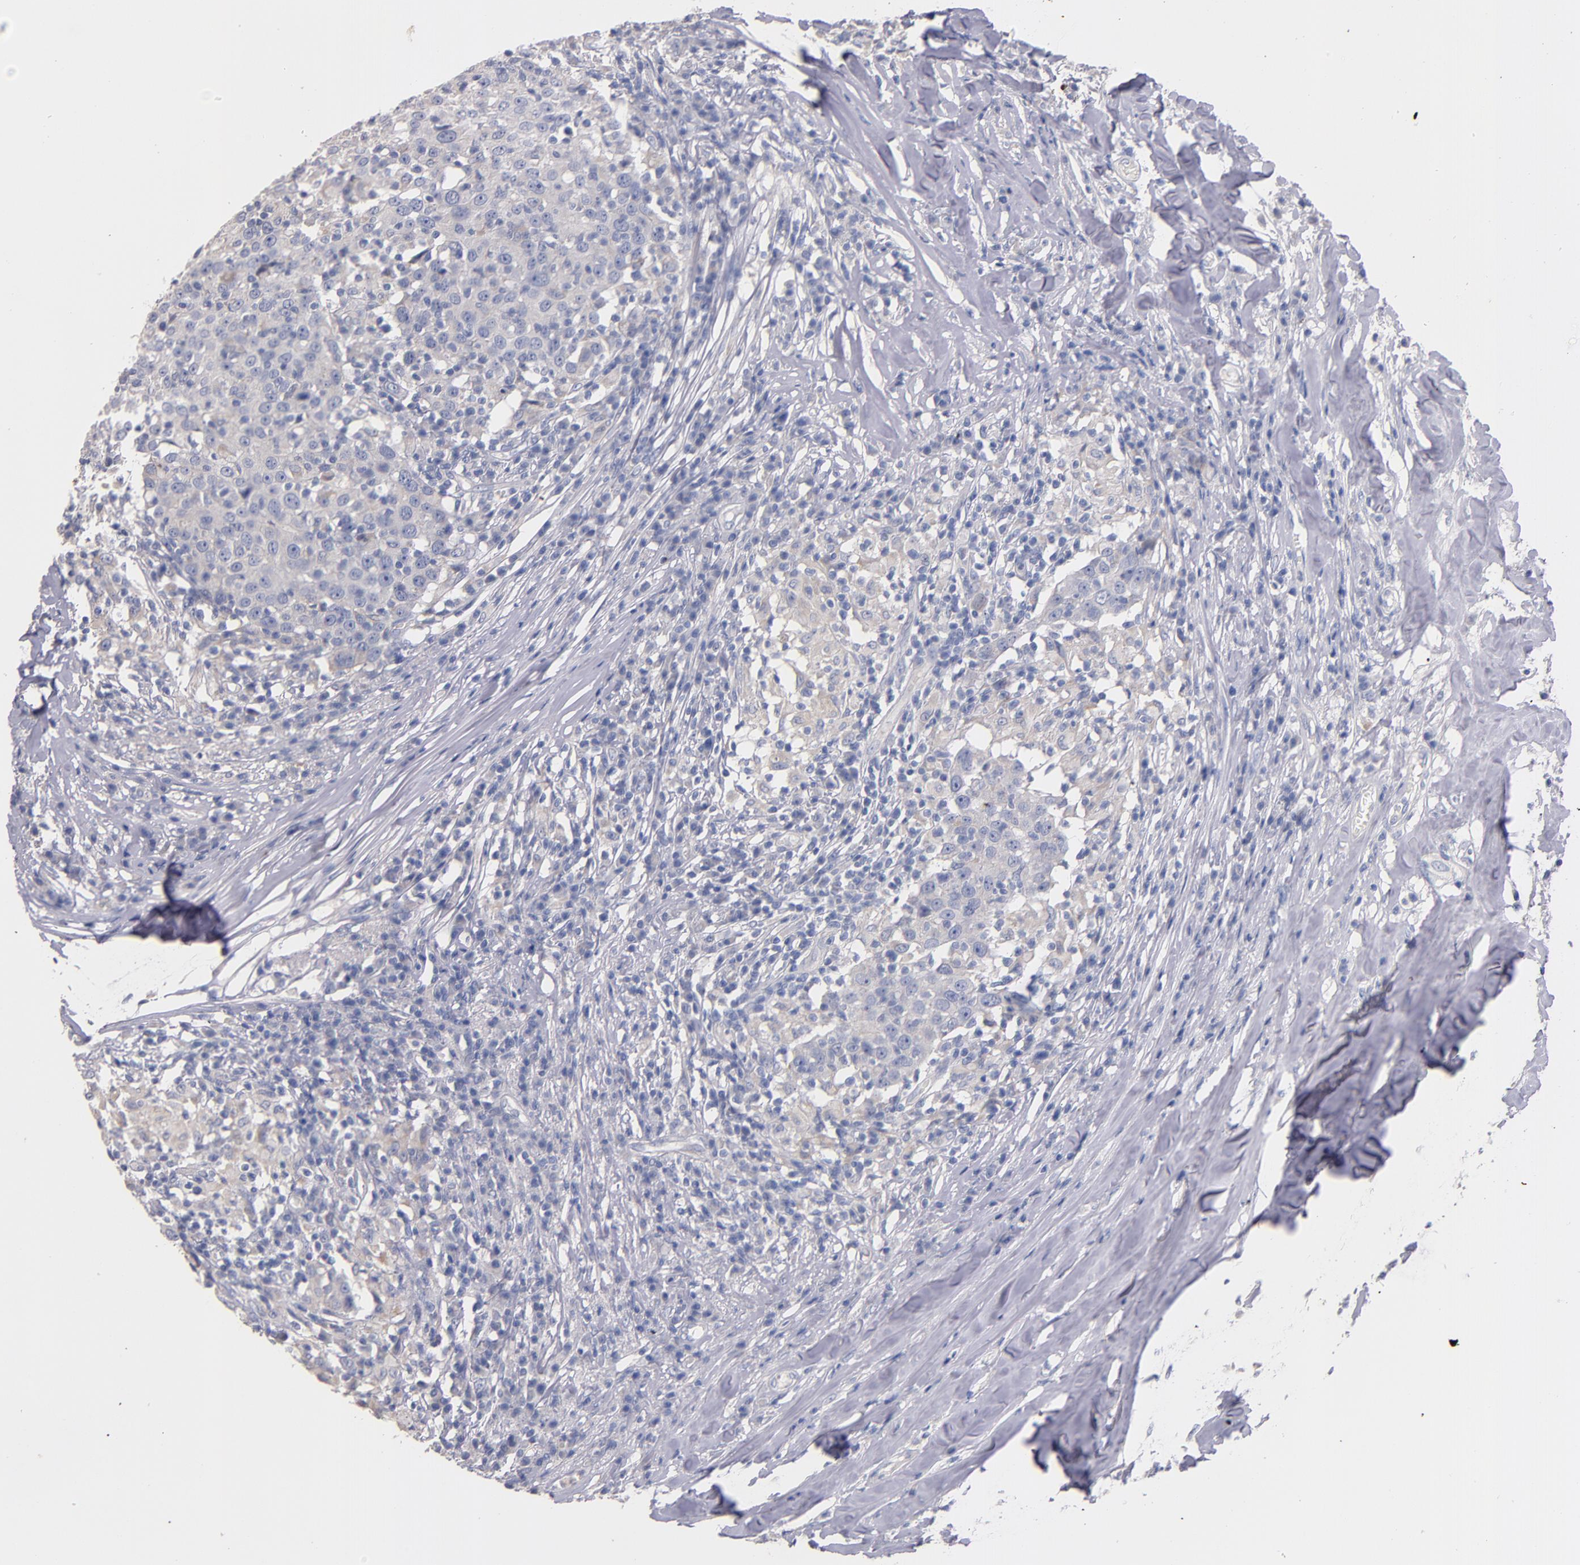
{"staining": {"intensity": "negative", "quantity": "none", "location": "none"}, "tissue": "head and neck cancer", "cell_type": "Tumor cells", "image_type": "cancer", "snomed": [{"axis": "morphology", "description": "Adenocarcinoma, NOS"}, {"axis": "topography", "description": "Salivary gland"}, {"axis": "topography", "description": "Head-Neck"}], "caption": "Immunohistochemistry micrograph of human adenocarcinoma (head and neck) stained for a protein (brown), which reveals no expression in tumor cells.", "gene": "CNTNAP2", "patient": {"sex": "female", "age": 65}}